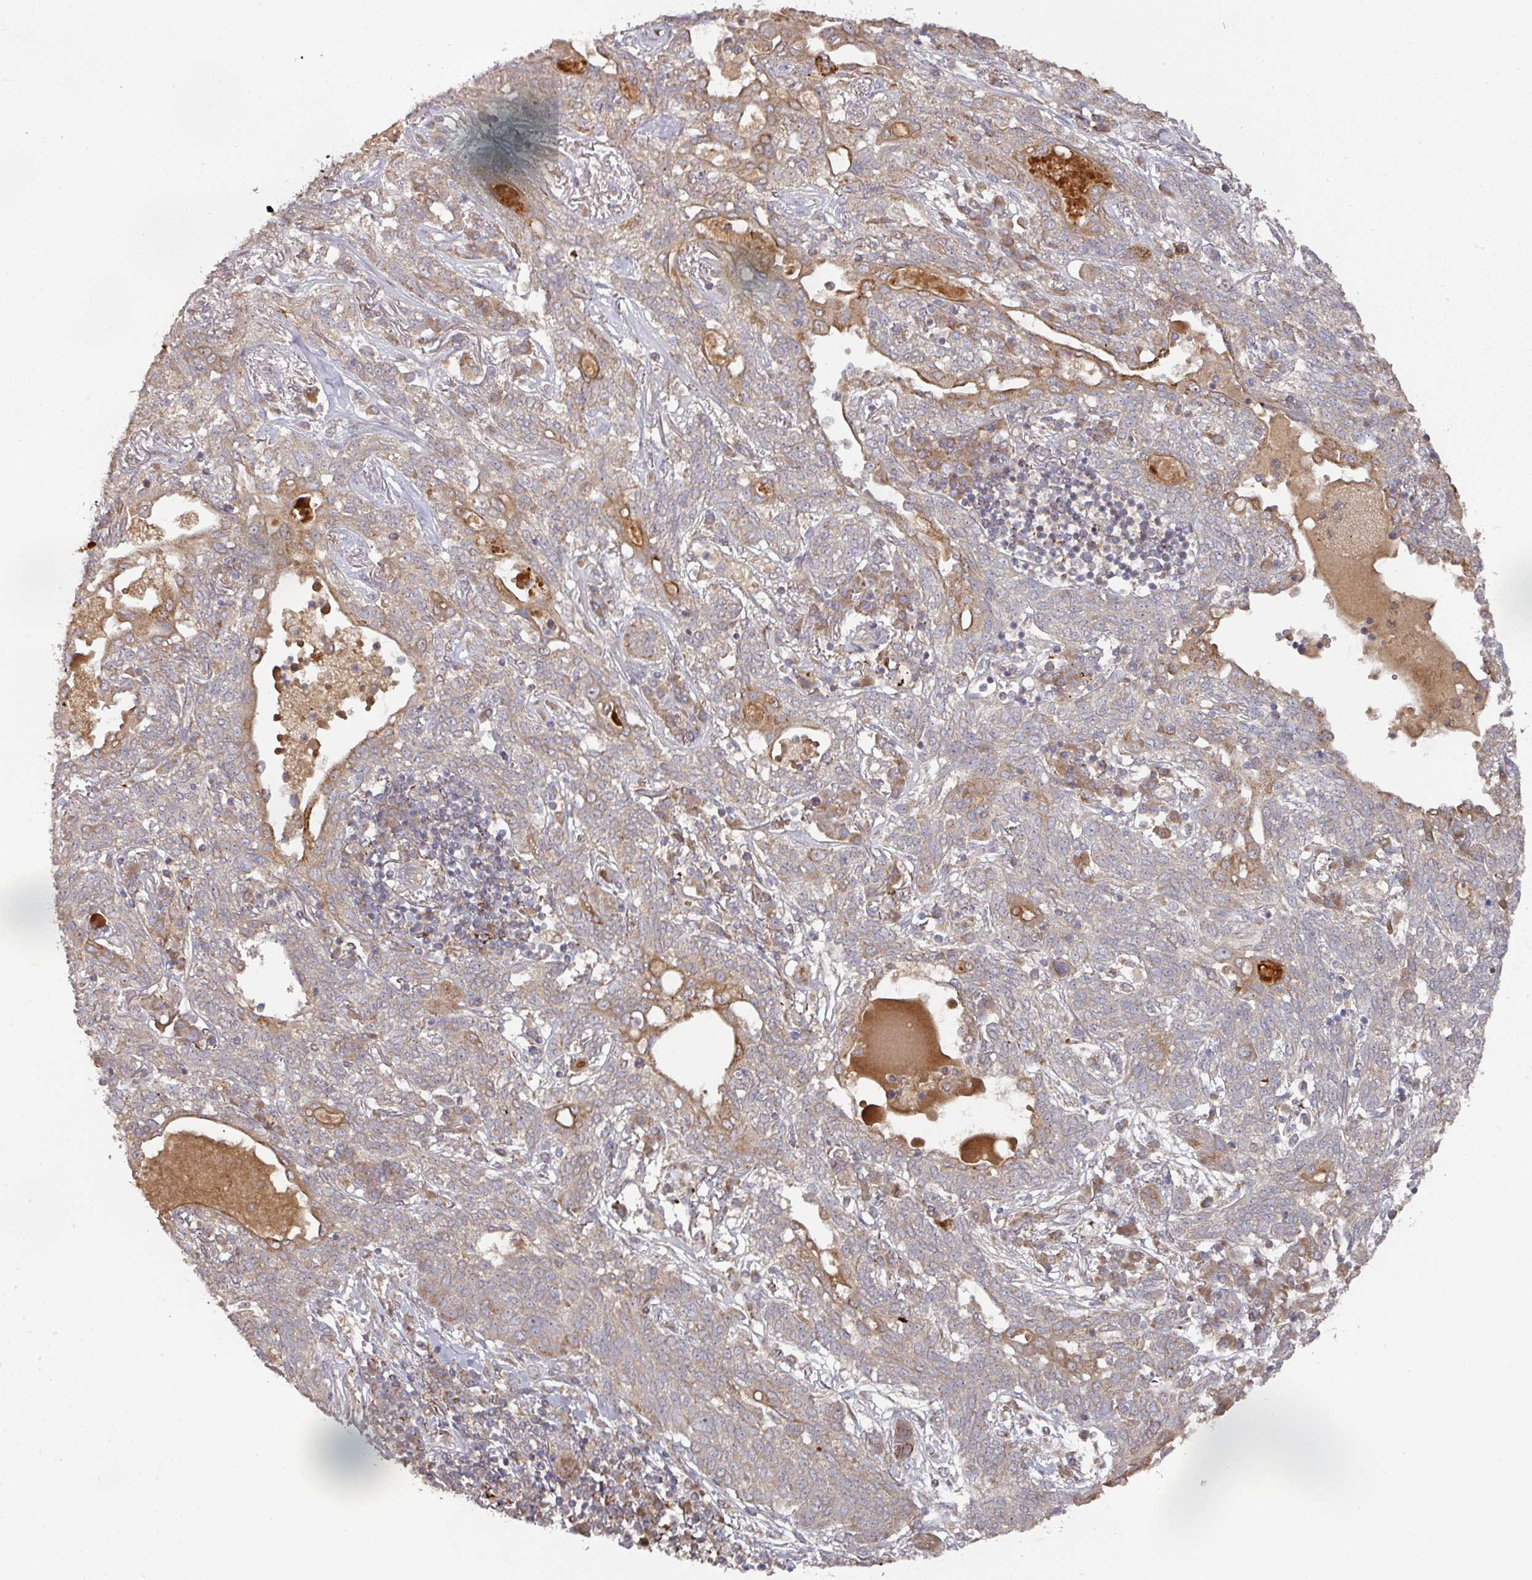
{"staining": {"intensity": "moderate", "quantity": ">75%", "location": "cytoplasmic/membranous"}, "tissue": "lung cancer", "cell_type": "Tumor cells", "image_type": "cancer", "snomed": [{"axis": "morphology", "description": "Squamous cell carcinoma, NOS"}, {"axis": "topography", "description": "Lung"}], "caption": "A high-resolution histopathology image shows immunohistochemistry (IHC) staining of lung cancer (squamous cell carcinoma), which demonstrates moderate cytoplasmic/membranous expression in about >75% of tumor cells. (Stains: DAB (3,3'-diaminobenzidine) in brown, nuclei in blue, Microscopy: brightfield microscopy at high magnification).", "gene": "DNAJC7", "patient": {"sex": "female", "age": 70}}